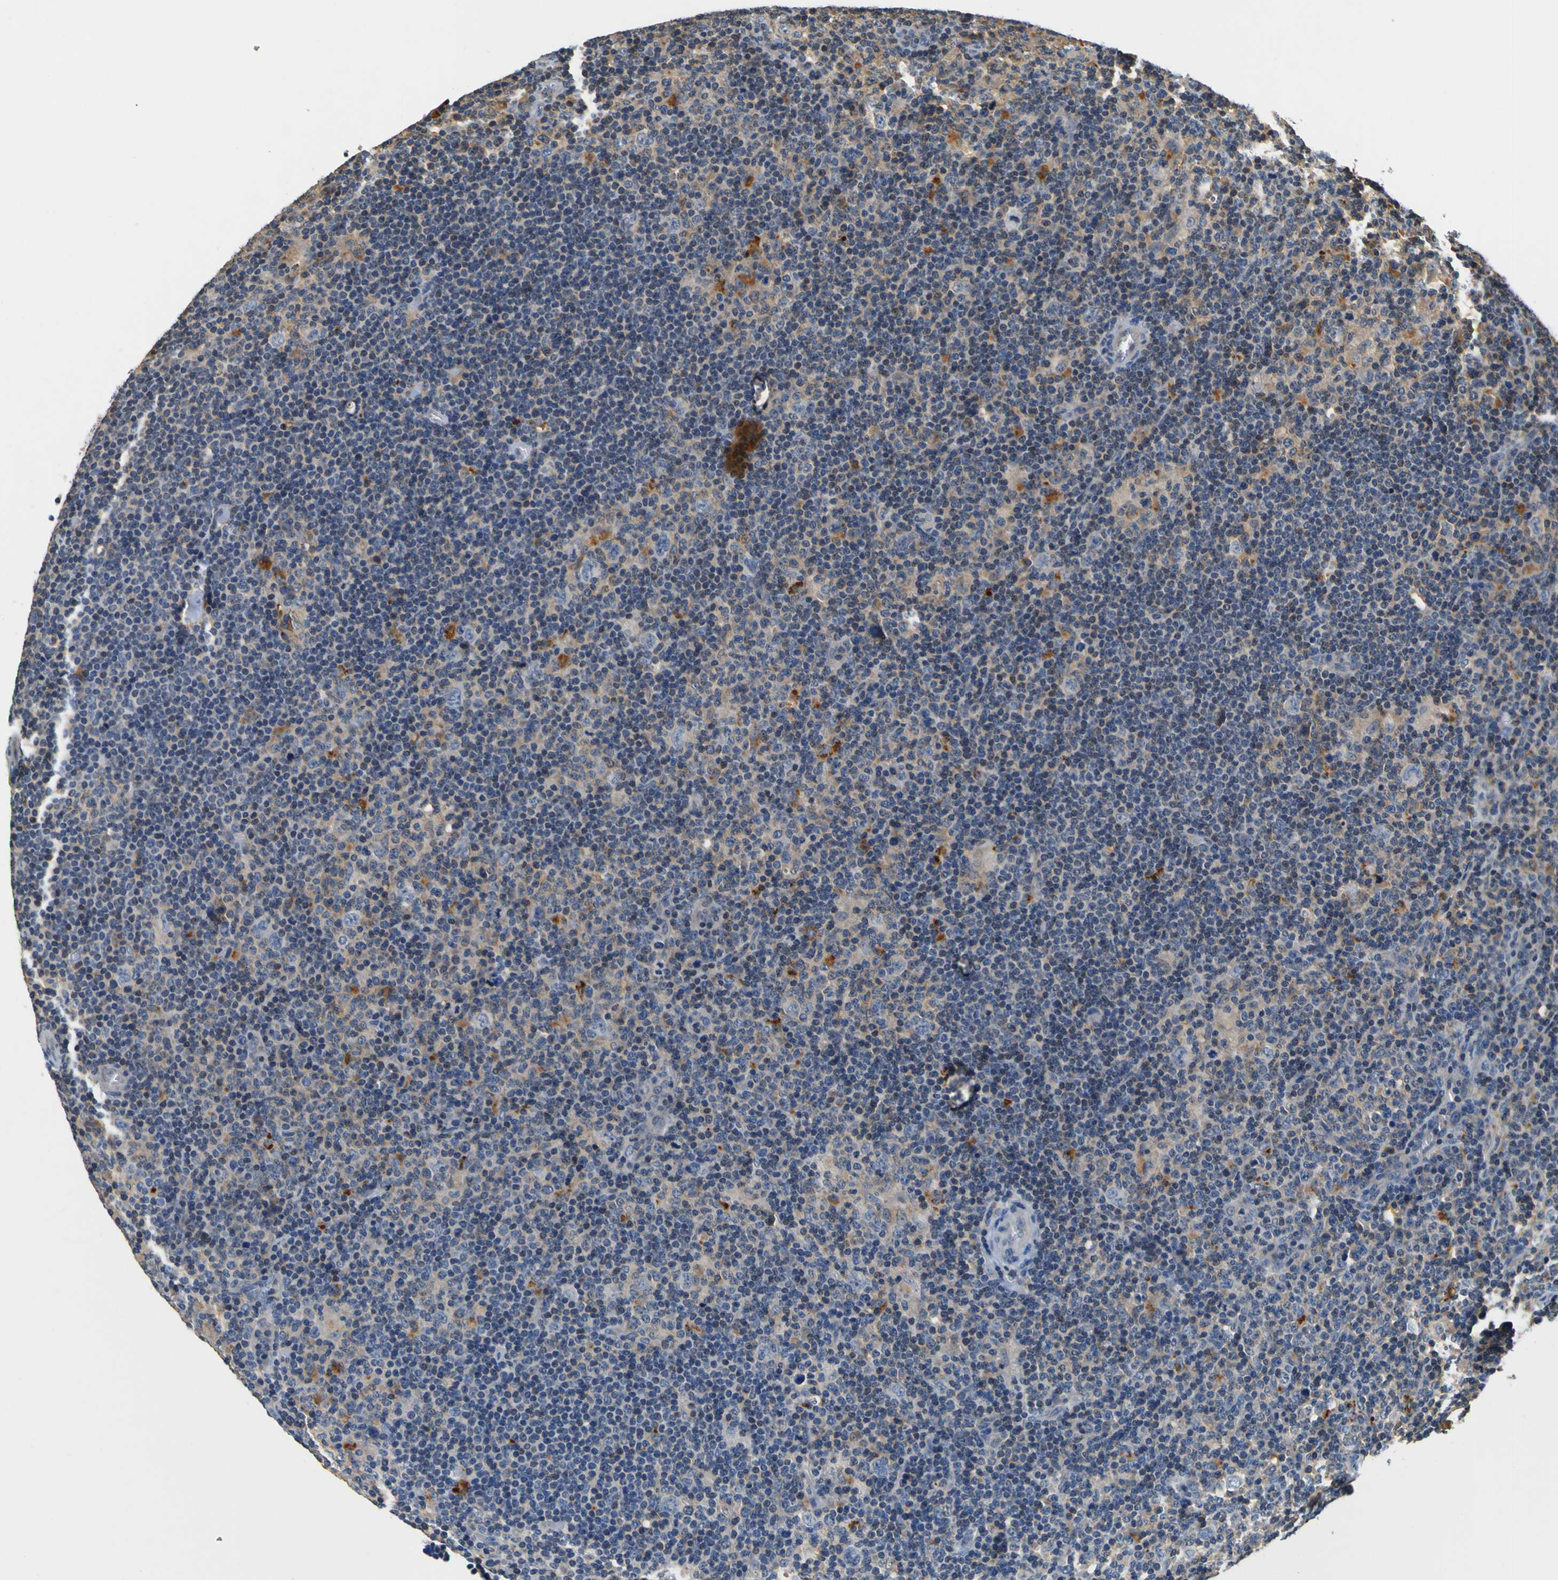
{"staining": {"intensity": "weak", "quantity": "<25%", "location": "cytoplasmic/membranous"}, "tissue": "lymphoma", "cell_type": "Tumor cells", "image_type": "cancer", "snomed": [{"axis": "morphology", "description": "Hodgkin's disease, NOS"}, {"axis": "topography", "description": "Lymph node"}], "caption": "DAB immunohistochemical staining of lymphoma shows no significant expression in tumor cells.", "gene": "TNIK", "patient": {"sex": "female", "age": 57}}